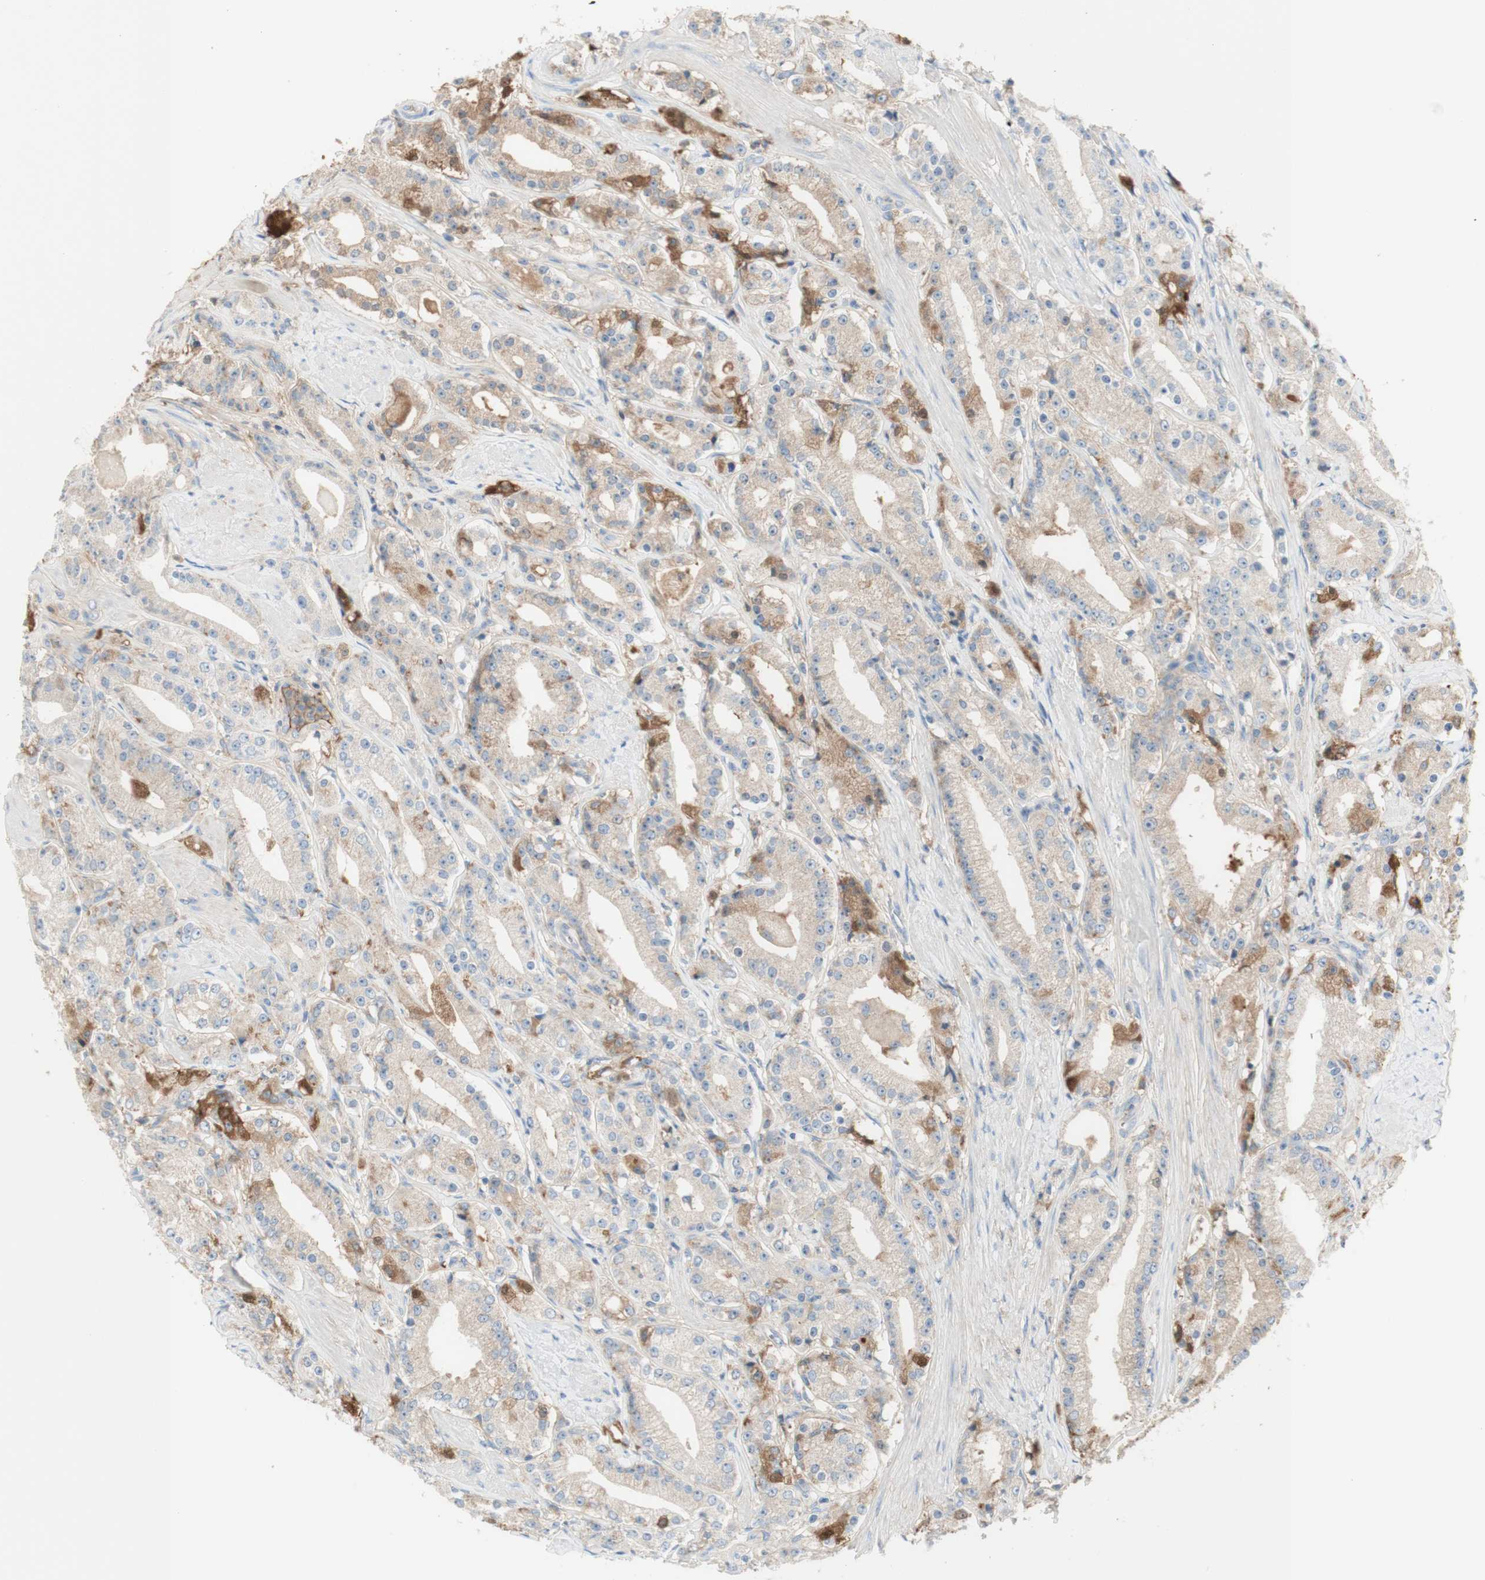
{"staining": {"intensity": "weak", "quantity": "<25%", "location": "cytoplasmic/membranous"}, "tissue": "prostate cancer", "cell_type": "Tumor cells", "image_type": "cancer", "snomed": [{"axis": "morphology", "description": "Adenocarcinoma, Low grade"}, {"axis": "topography", "description": "Prostate"}], "caption": "DAB (3,3'-diaminobenzidine) immunohistochemical staining of human prostate cancer exhibits no significant expression in tumor cells. (DAB (3,3'-diaminobenzidine) IHC visualized using brightfield microscopy, high magnification).", "gene": "KNG1", "patient": {"sex": "male", "age": 63}}